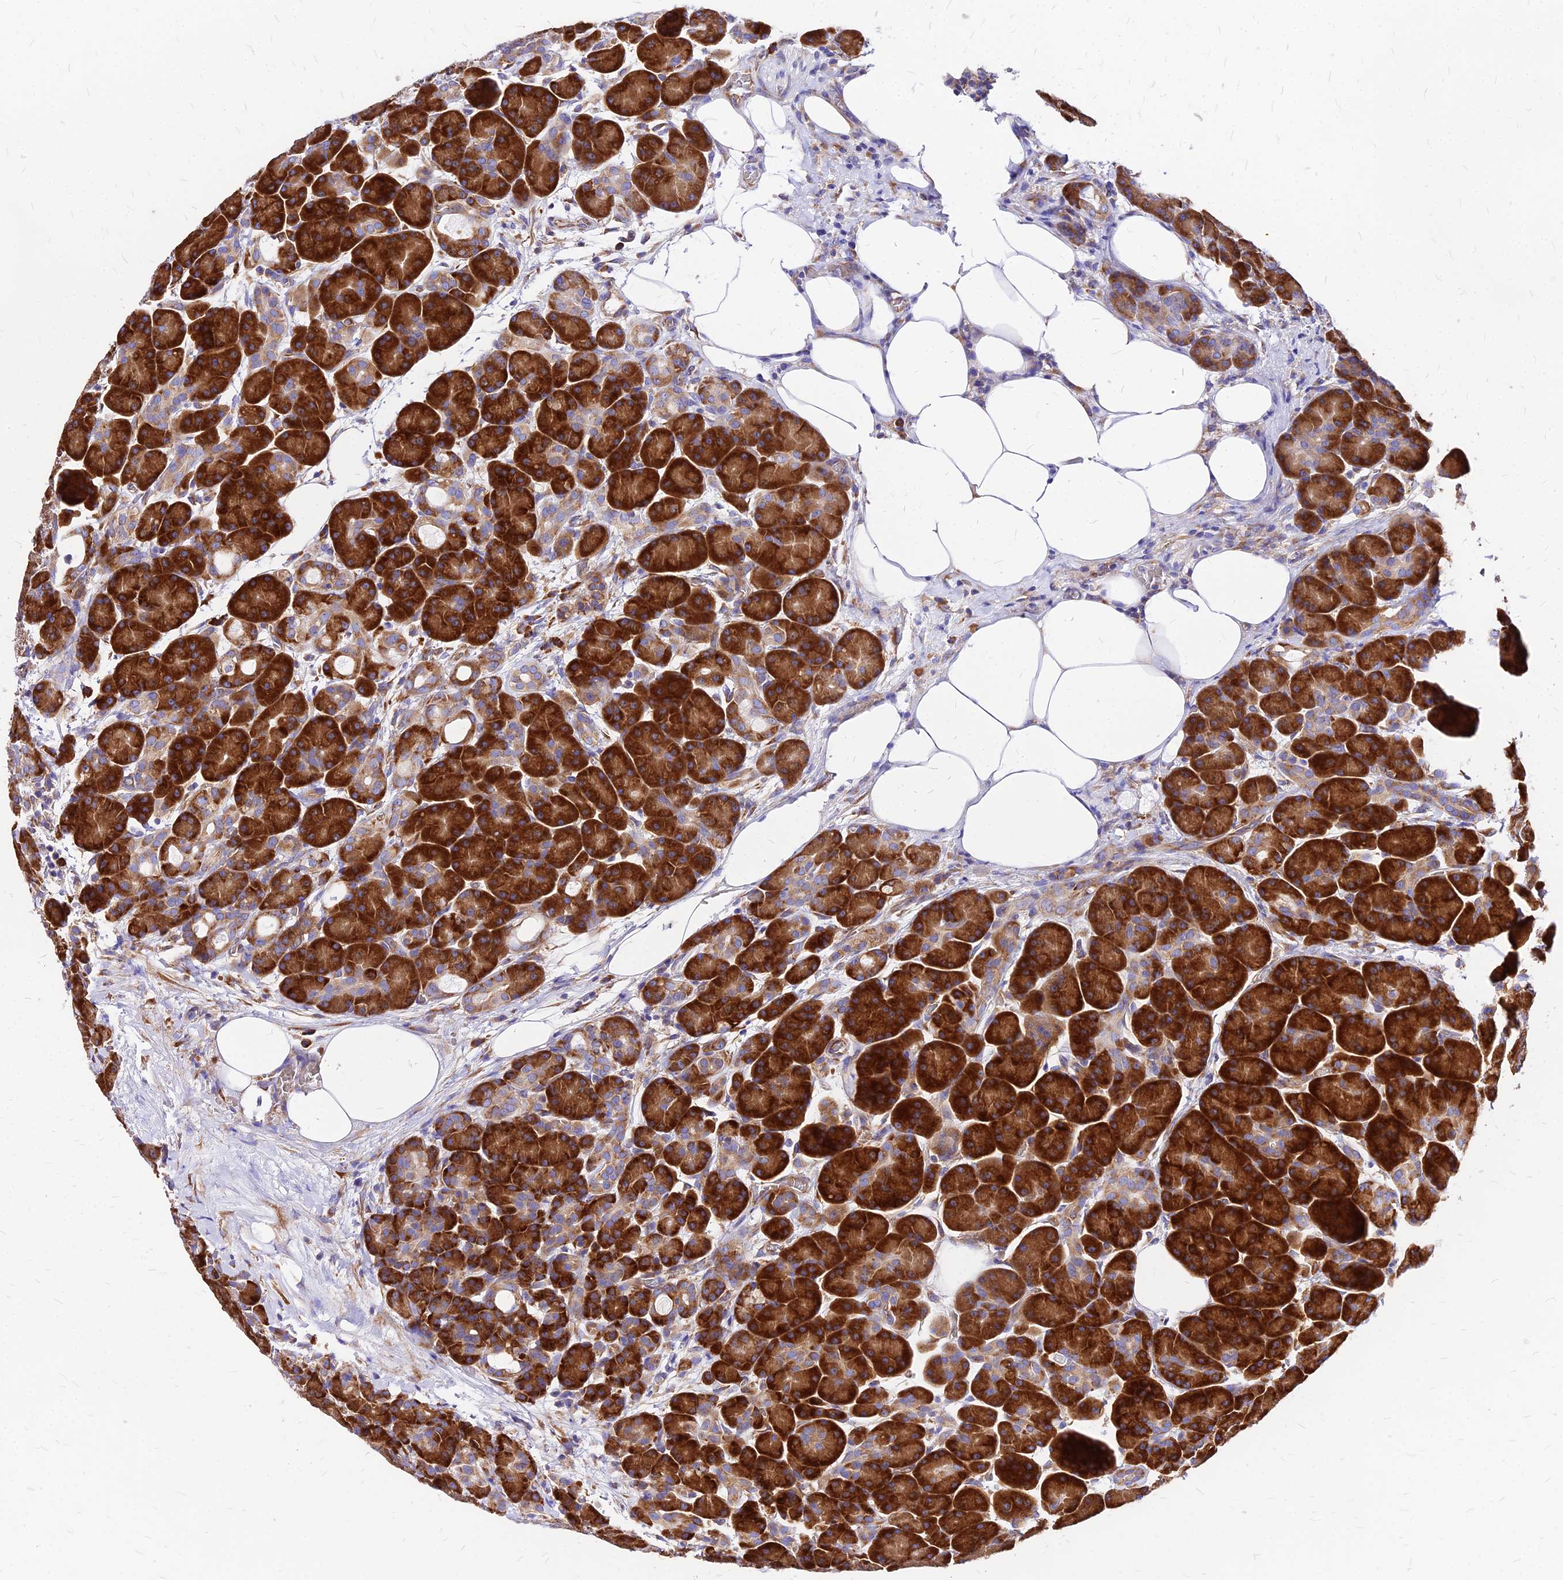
{"staining": {"intensity": "strong", "quantity": ">75%", "location": "cytoplasmic/membranous"}, "tissue": "pancreas", "cell_type": "Exocrine glandular cells", "image_type": "normal", "snomed": [{"axis": "morphology", "description": "Normal tissue, NOS"}, {"axis": "topography", "description": "Pancreas"}], "caption": "IHC photomicrograph of benign human pancreas stained for a protein (brown), which shows high levels of strong cytoplasmic/membranous positivity in approximately >75% of exocrine glandular cells.", "gene": "RPL19", "patient": {"sex": "male", "age": 63}}